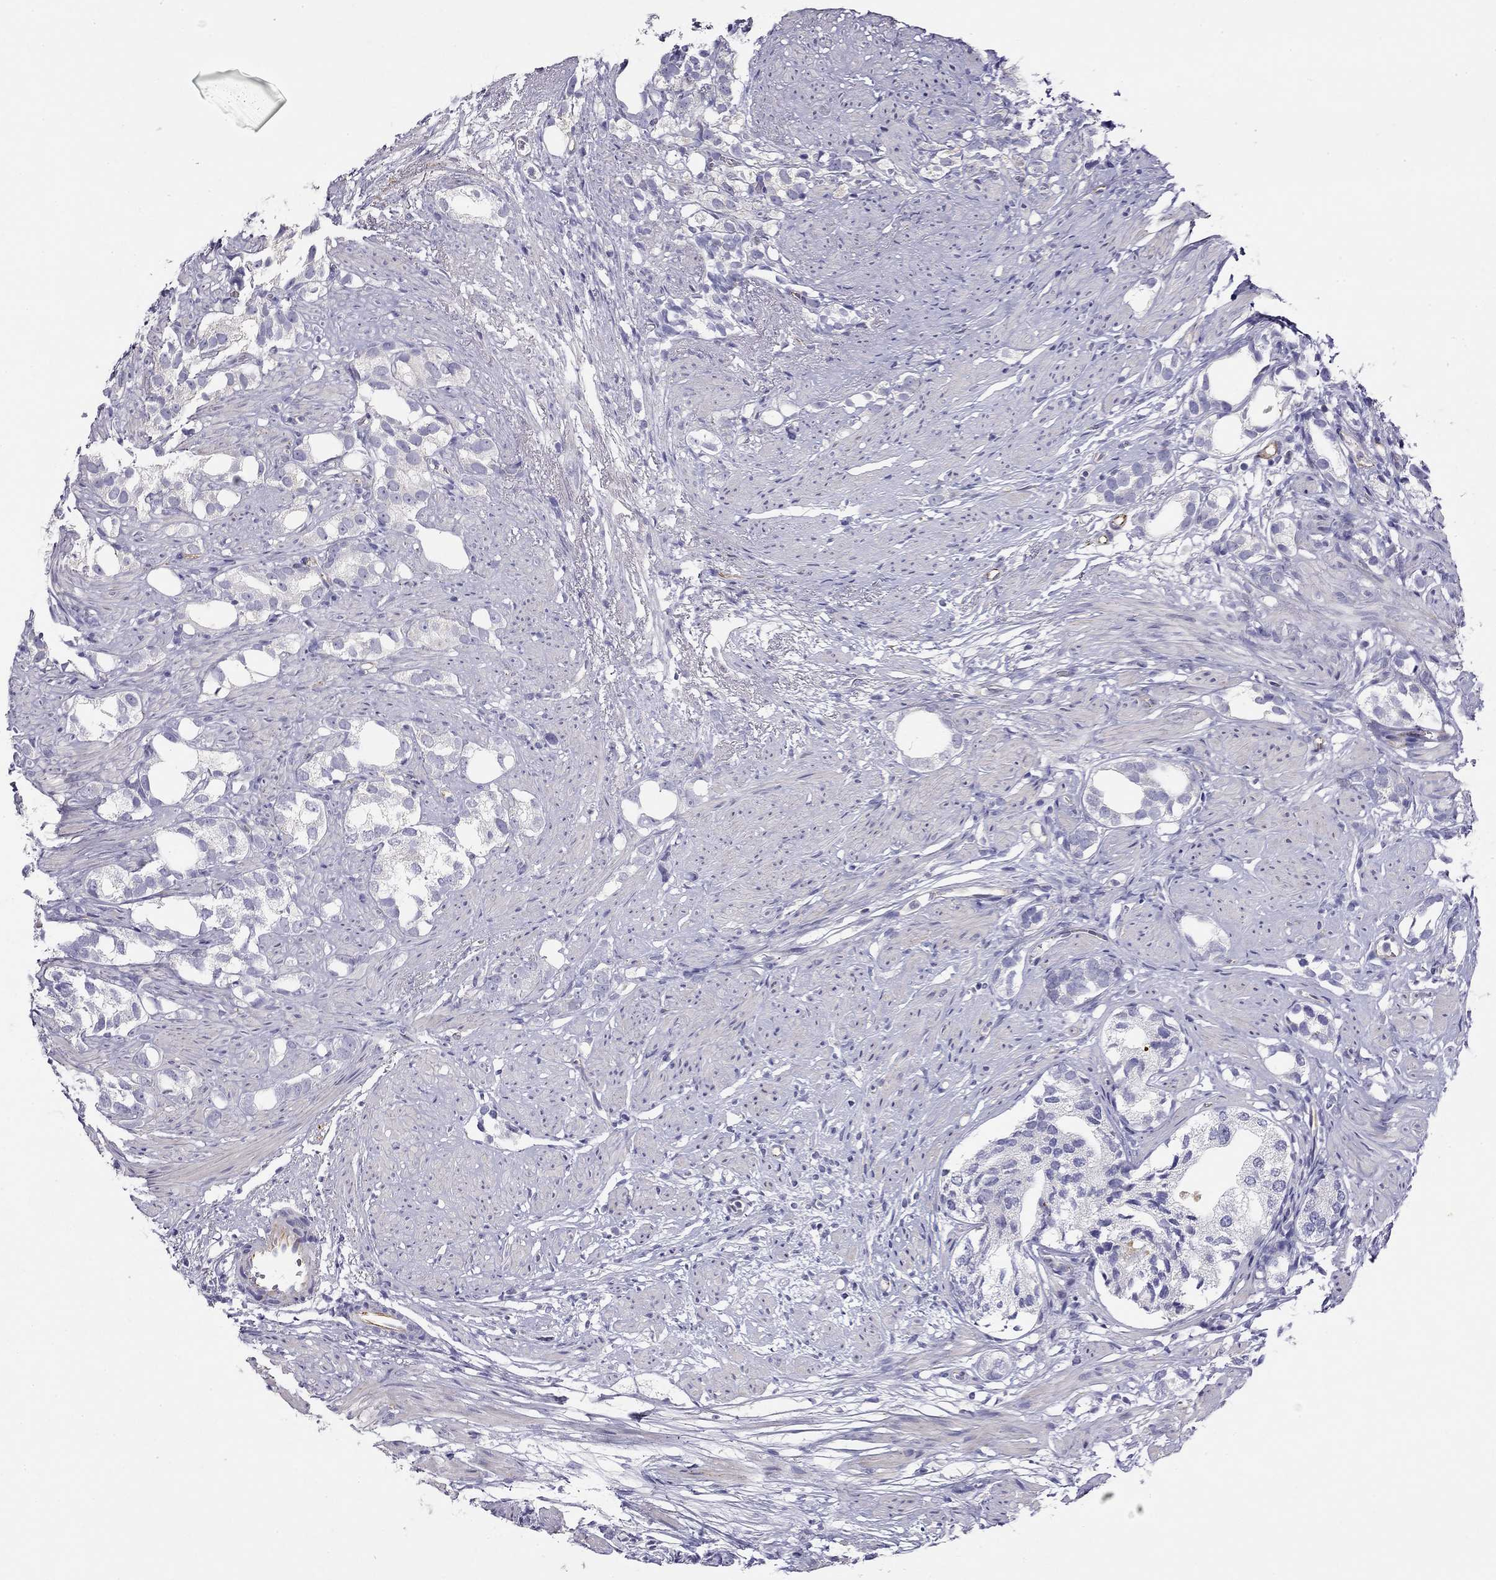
{"staining": {"intensity": "weak", "quantity": "<25%", "location": "cytoplasmic/membranous"}, "tissue": "prostate cancer", "cell_type": "Tumor cells", "image_type": "cancer", "snomed": [{"axis": "morphology", "description": "Adenocarcinoma, High grade"}, {"axis": "topography", "description": "Prostate"}], "caption": "DAB (3,3'-diaminobenzidine) immunohistochemical staining of high-grade adenocarcinoma (prostate) exhibits no significant positivity in tumor cells.", "gene": "RTL1", "patient": {"sex": "male", "age": 82}}